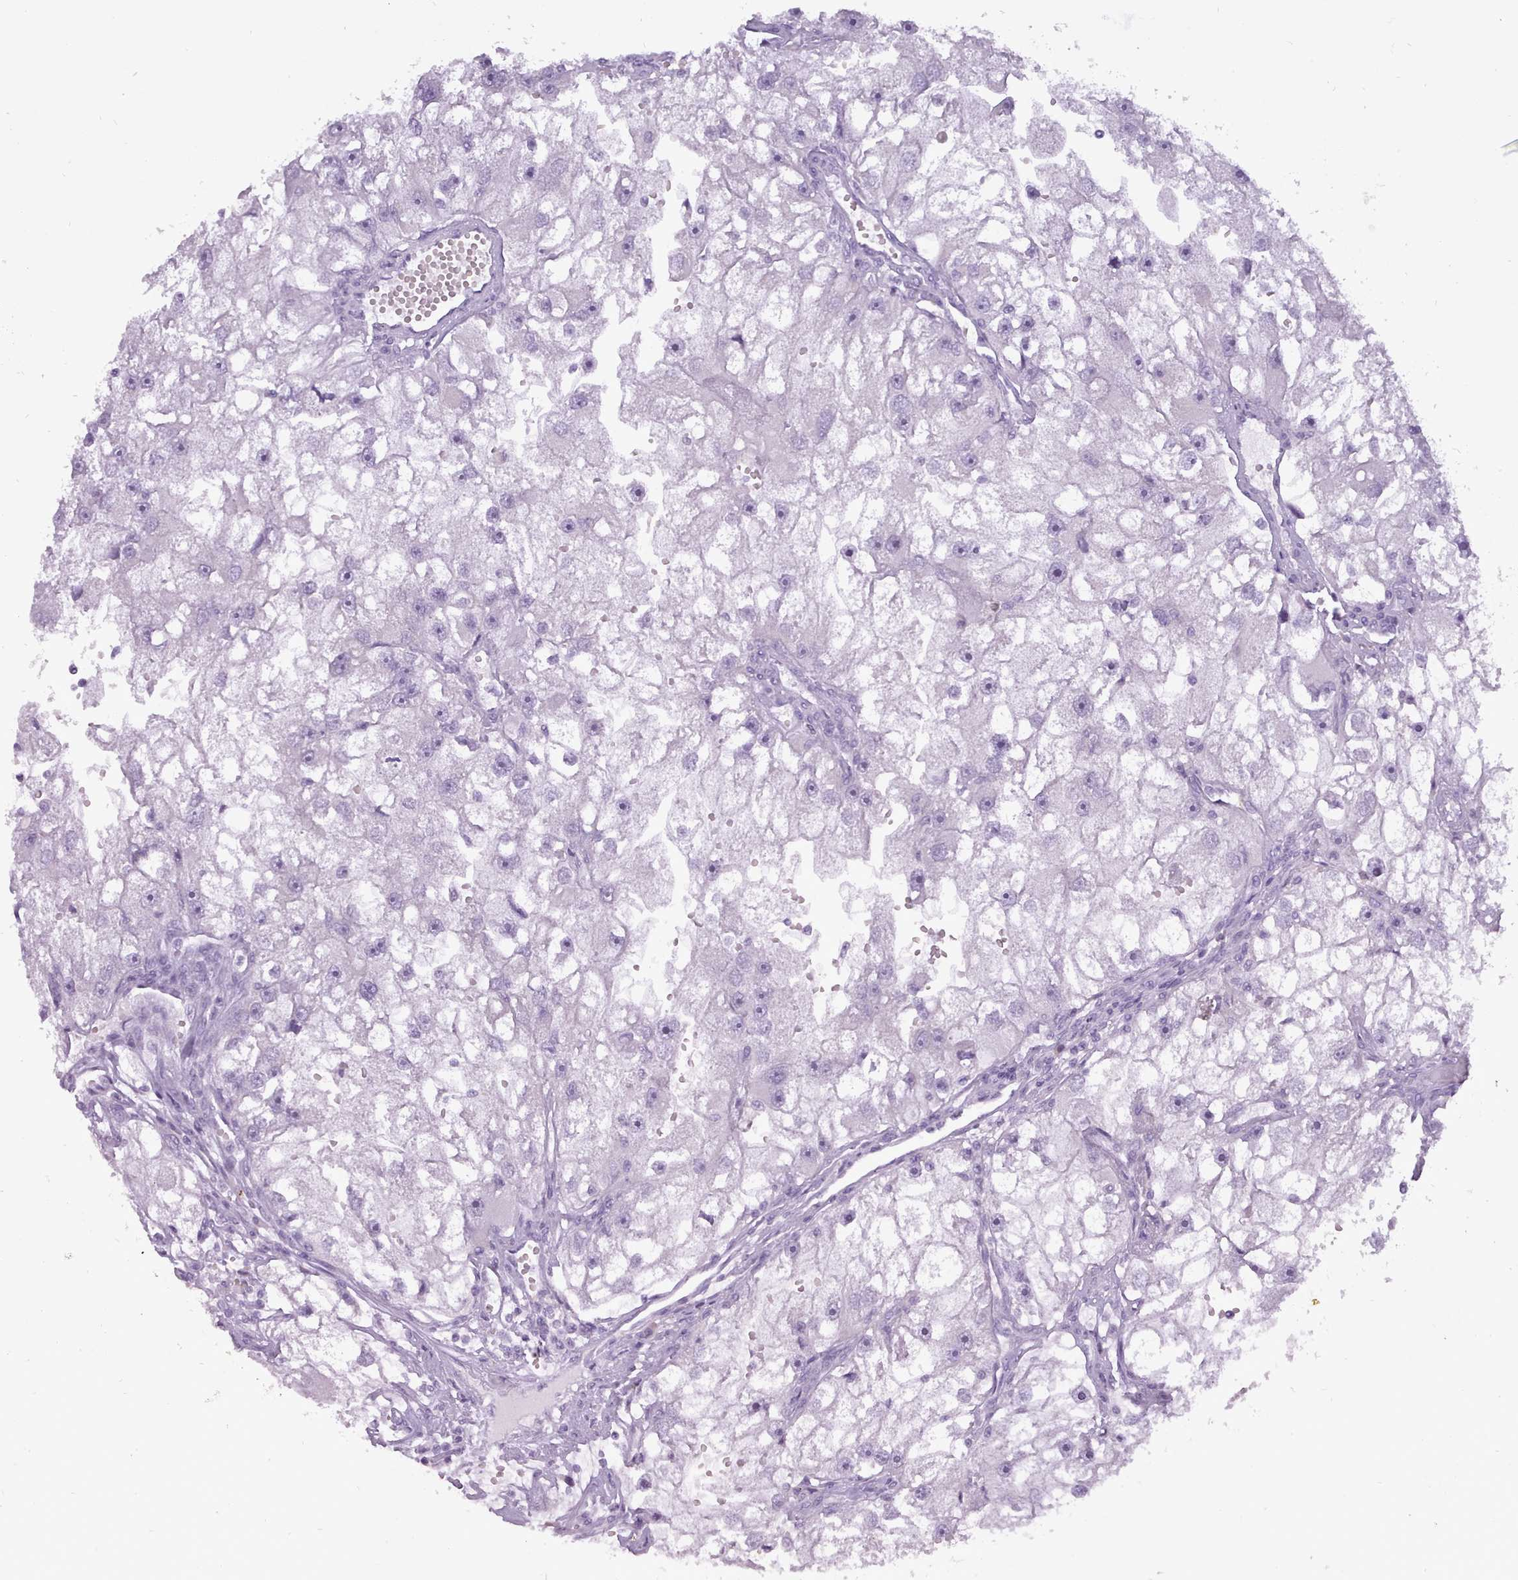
{"staining": {"intensity": "negative", "quantity": "none", "location": "none"}, "tissue": "renal cancer", "cell_type": "Tumor cells", "image_type": "cancer", "snomed": [{"axis": "morphology", "description": "Adenocarcinoma, NOS"}, {"axis": "topography", "description": "Kidney"}], "caption": "Tumor cells show no significant positivity in renal adenocarcinoma.", "gene": "BDKRB2", "patient": {"sex": "male", "age": 63}}